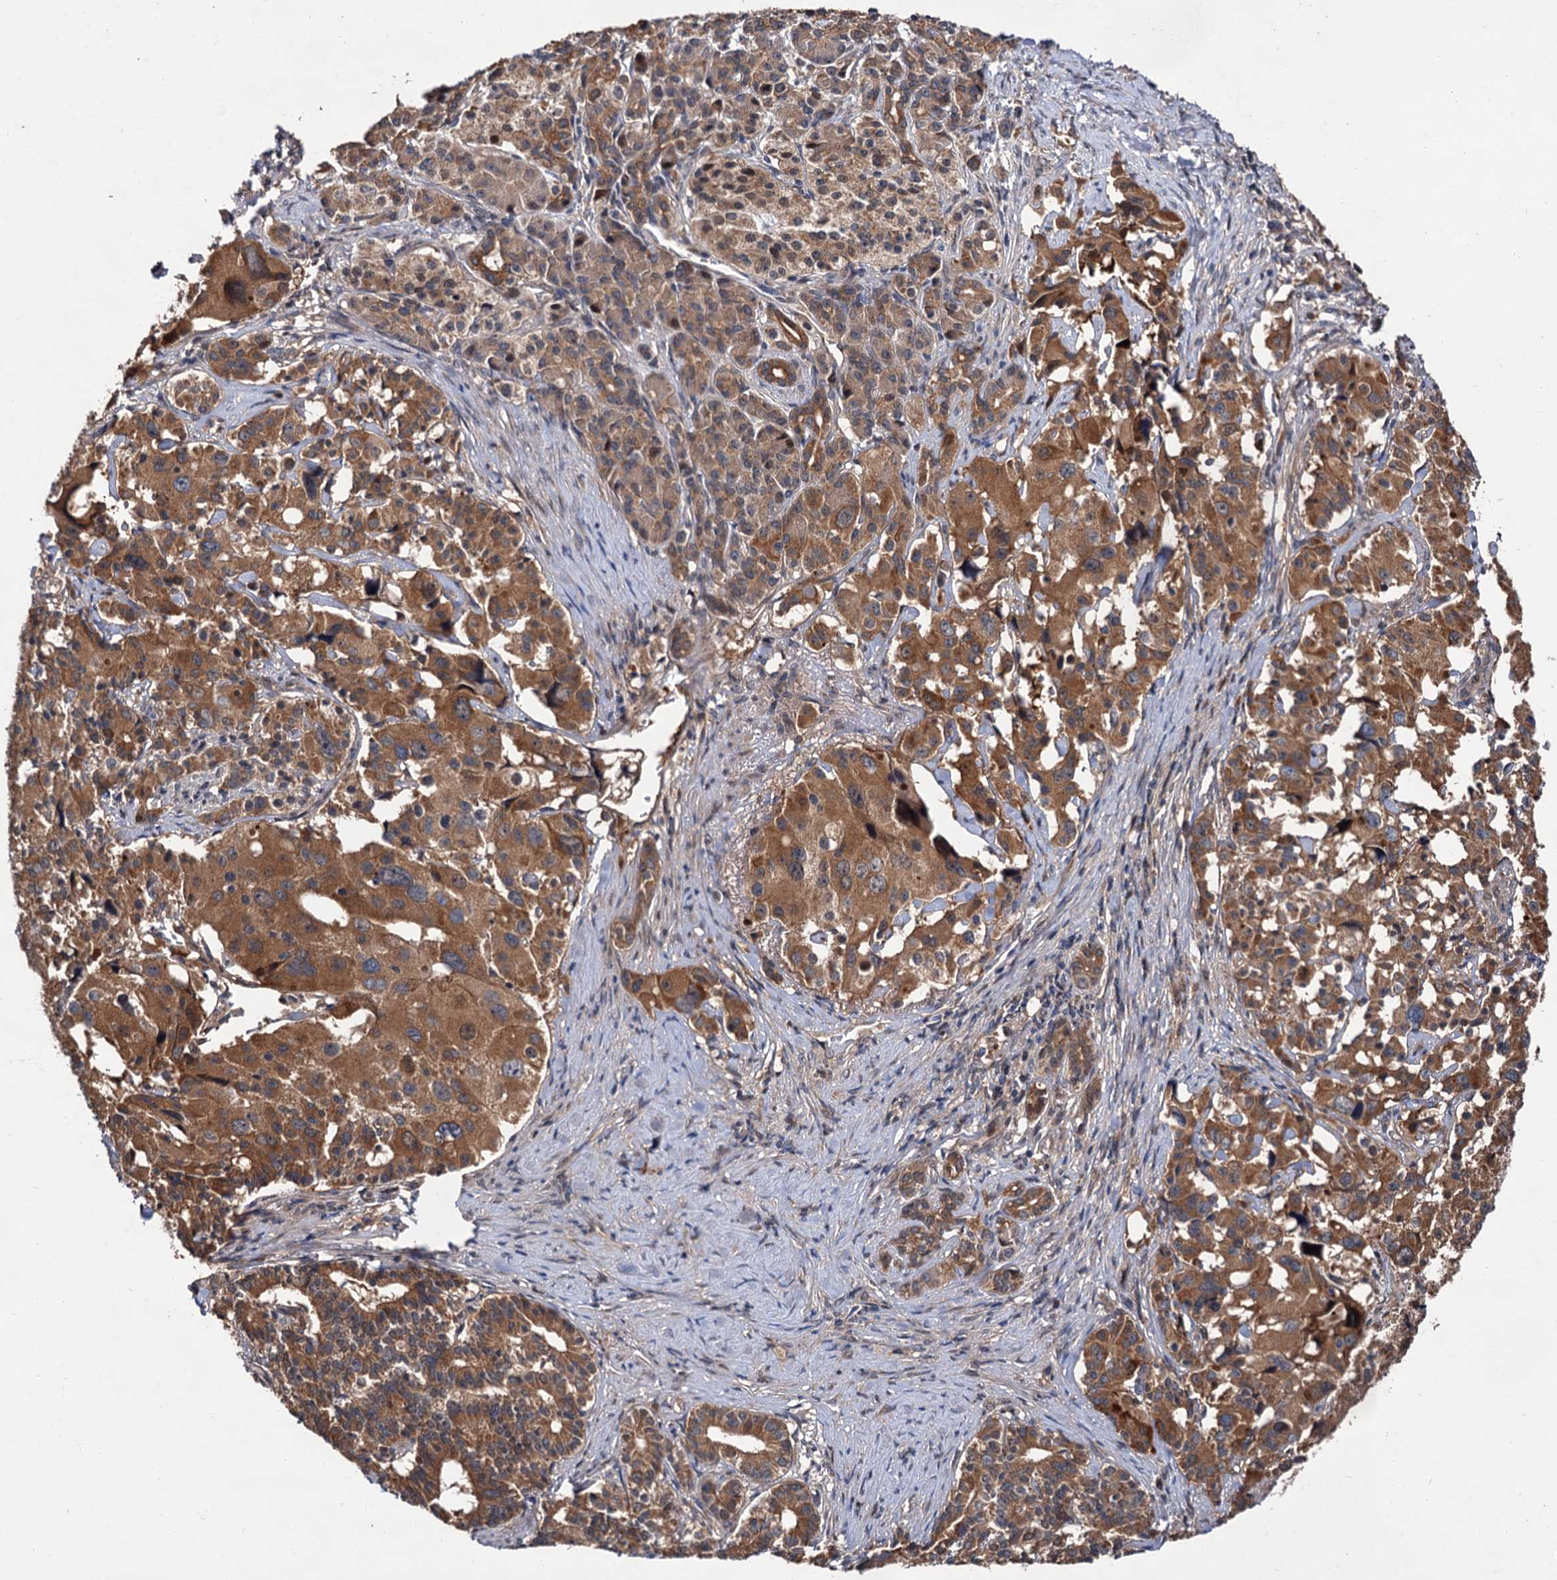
{"staining": {"intensity": "moderate", "quantity": ">75%", "location": "cytoplasmic/membranous"}, "tissue": "pancreatic cancer", "cell_type": "Tumor cells", "image_type": "cancer", "snomed": [{"axis": "morphology", "description": "Adenocarcinoma, NOS"}, {"axis": "topography", "description": "Pancreas"}], "caption": "Tumor cells exhibit moderate cytoplasmic/membranous staining in approximately >75% of cells in pancreatic cancer.", "gene": "NAA25", "patient": {"sex": "female", "age": 74}}